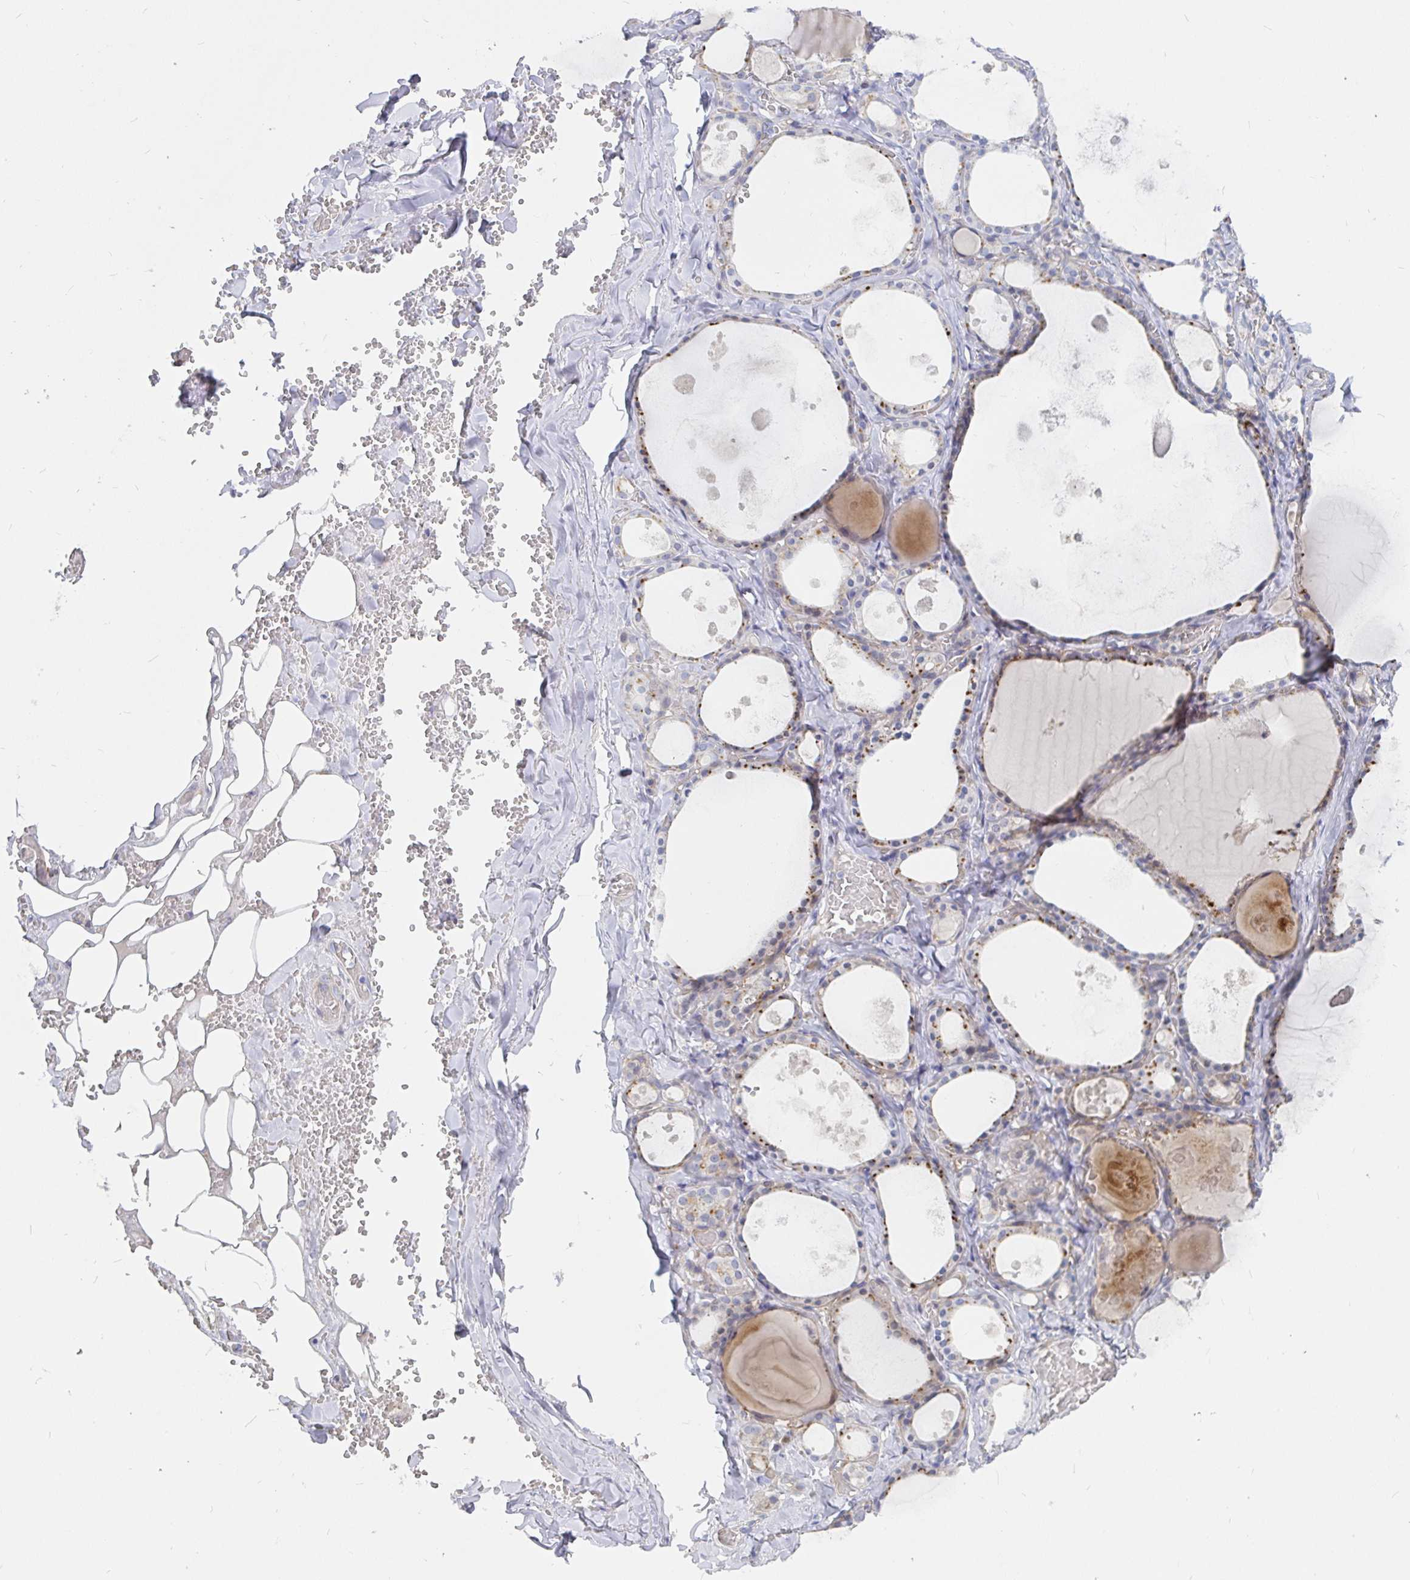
{"staining": {"intensity": "moderate", "quantity": "<25%", "location": "cytoplasmic/membranous"}, "tissue": "thyroid gland", "cell_type": "Glandular cells", "image_type": "normal", "snomed": [{"axis": "morphology", "description": "Normal tissue, NOS"}, {"axis": "topography", "description": "Thyroid gland"}], "caption": "Human thyroid gland stained with a brown dye displays moderate cytoplasmic/membranous positive positivity in approximately <25% of glandular cells.", "gene": "KCTD19", "patient": {"sex": "male", "age": 56}}